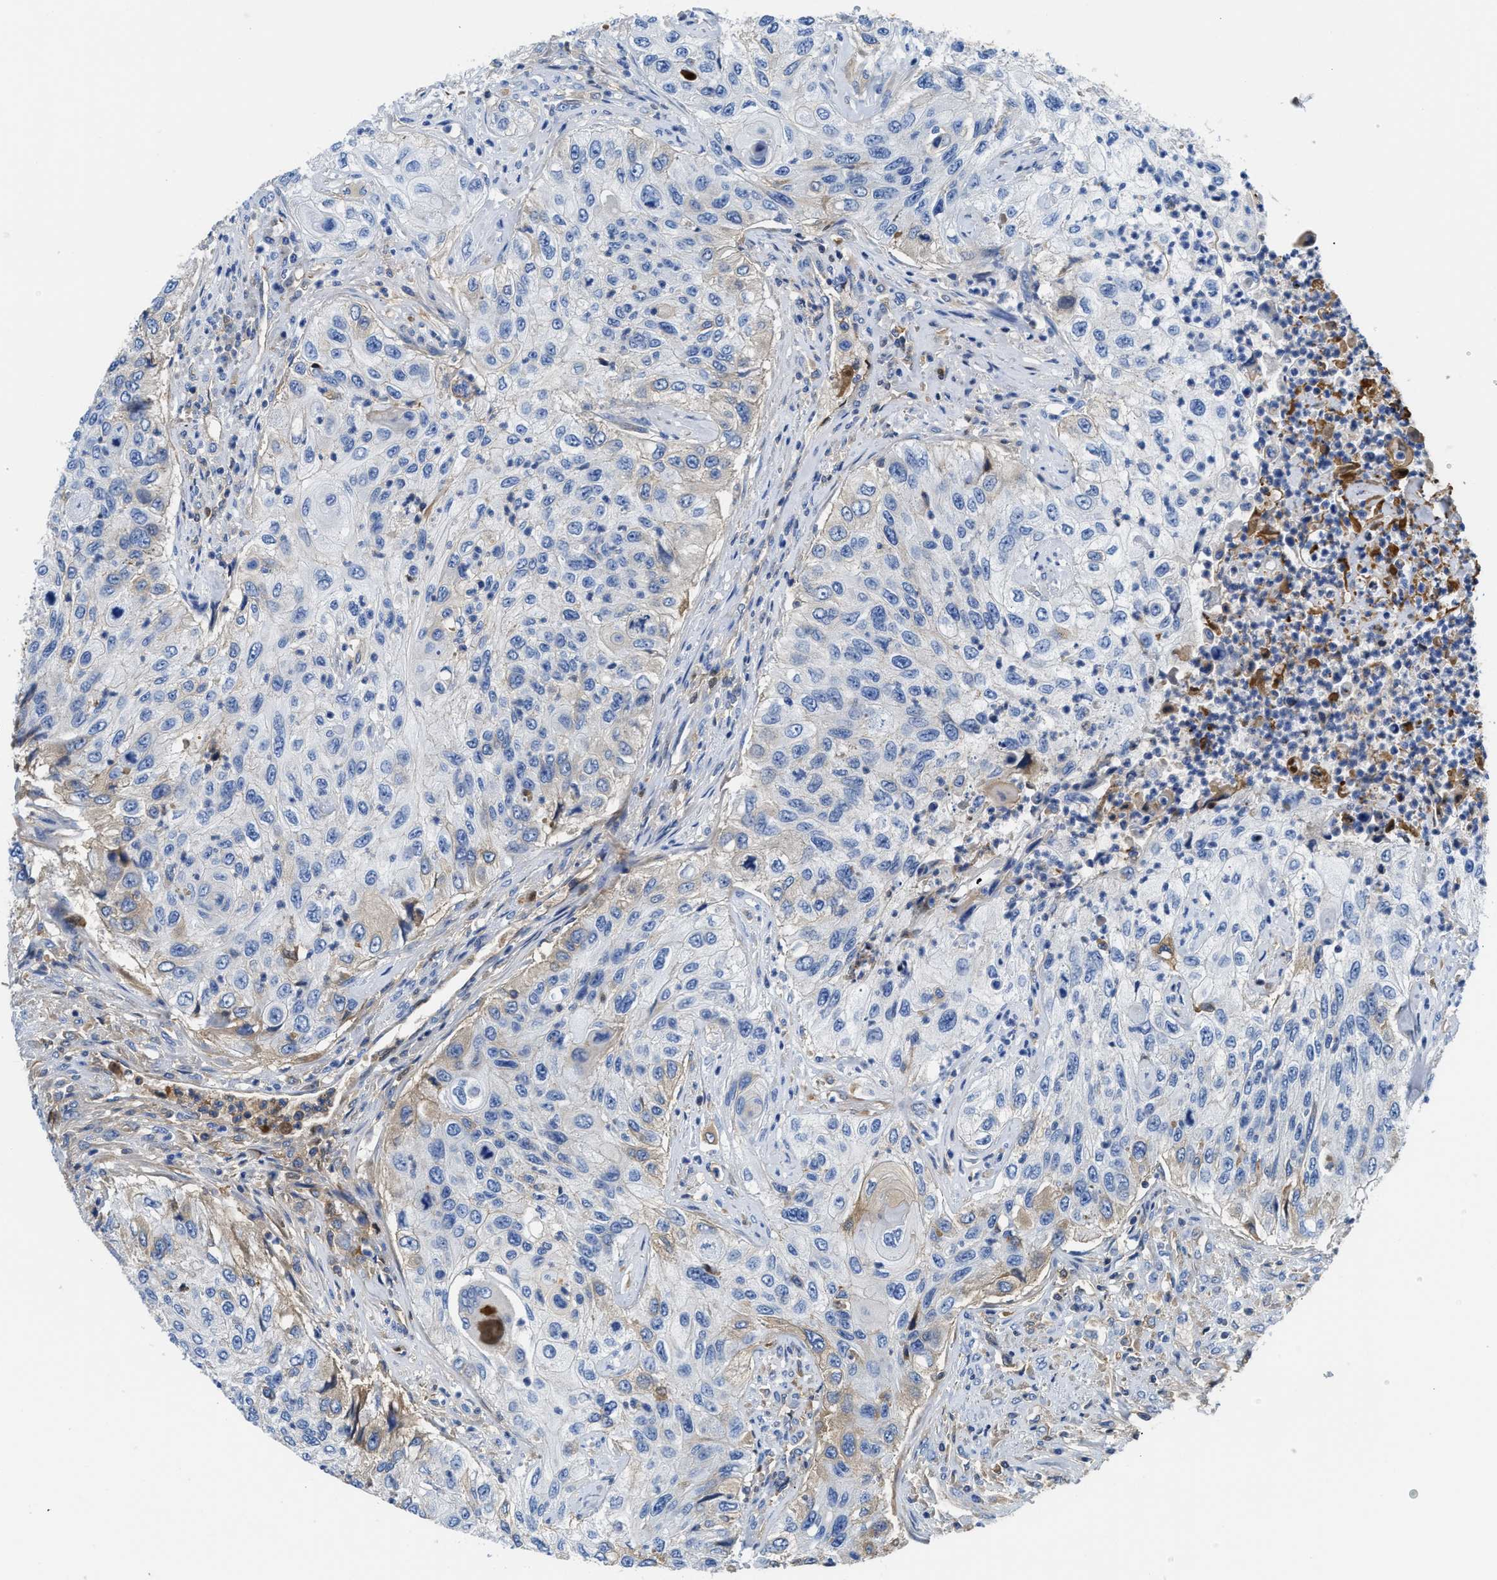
{"staining": {"intensity": "moderate", "quantity": "<25%", "location": "cytoplasmic/membranous"}, "tissue": "urothelial cancer", "cell_type": "Tumor cells", "image_type": "cancer", "snomed": [{"axis": "morphology", "description": "Urothelial carcinoma, High grade"}, {"axis": "topography", "description": "Urinary bladder"}], "caption": "A brown stain shows moderate cytoplasmic/membranous expression of a protein in human urothelial carcinoma (high-grade) tumor cells.", "gene": "GC", "patient": {"sex": "female", "age": 60}}